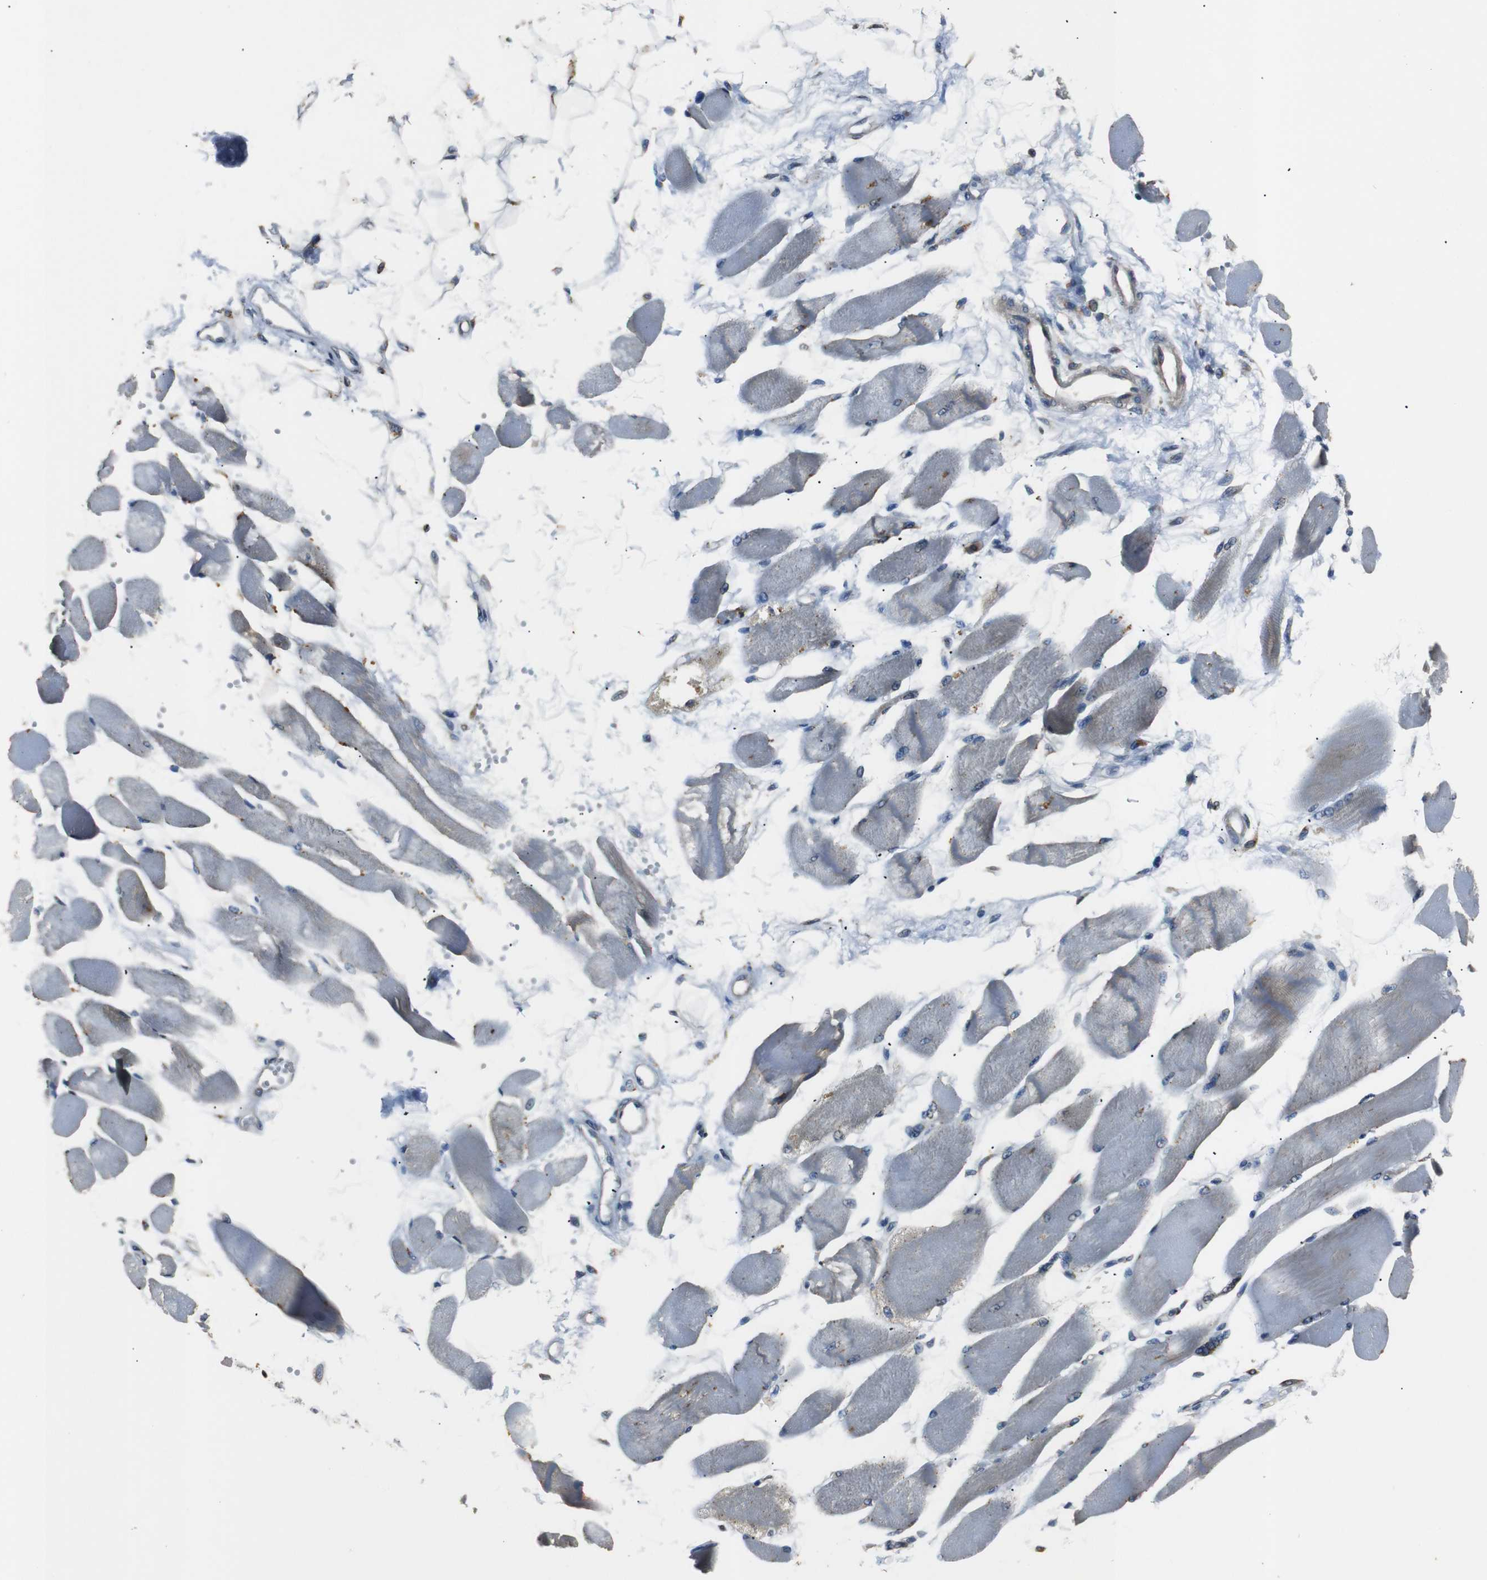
{"staining": {"intensity": "negative", "quantity": "none", "location": "none"}, "tissue": "skeletal muscle", "cell_type": "Myocytes", "image_type": "normal", "snomed": [{"axis": "morphology", "description": "Normal tissue, NOS"}, {"axis": "topography", "description": "Skeletal muscle"}, {"axis": "topography", "description": "Peripheral nerve tissue"}], "caption": "Immunohistochemistry micrograph of benign skeletal muscle: human skeletal muscle stained with DAB (3,3'-diaminobenzidine) displays no significant protein positivity in myocytes.", "gene": "TMED2", "patient": {"sex": "female", "age": 84}}